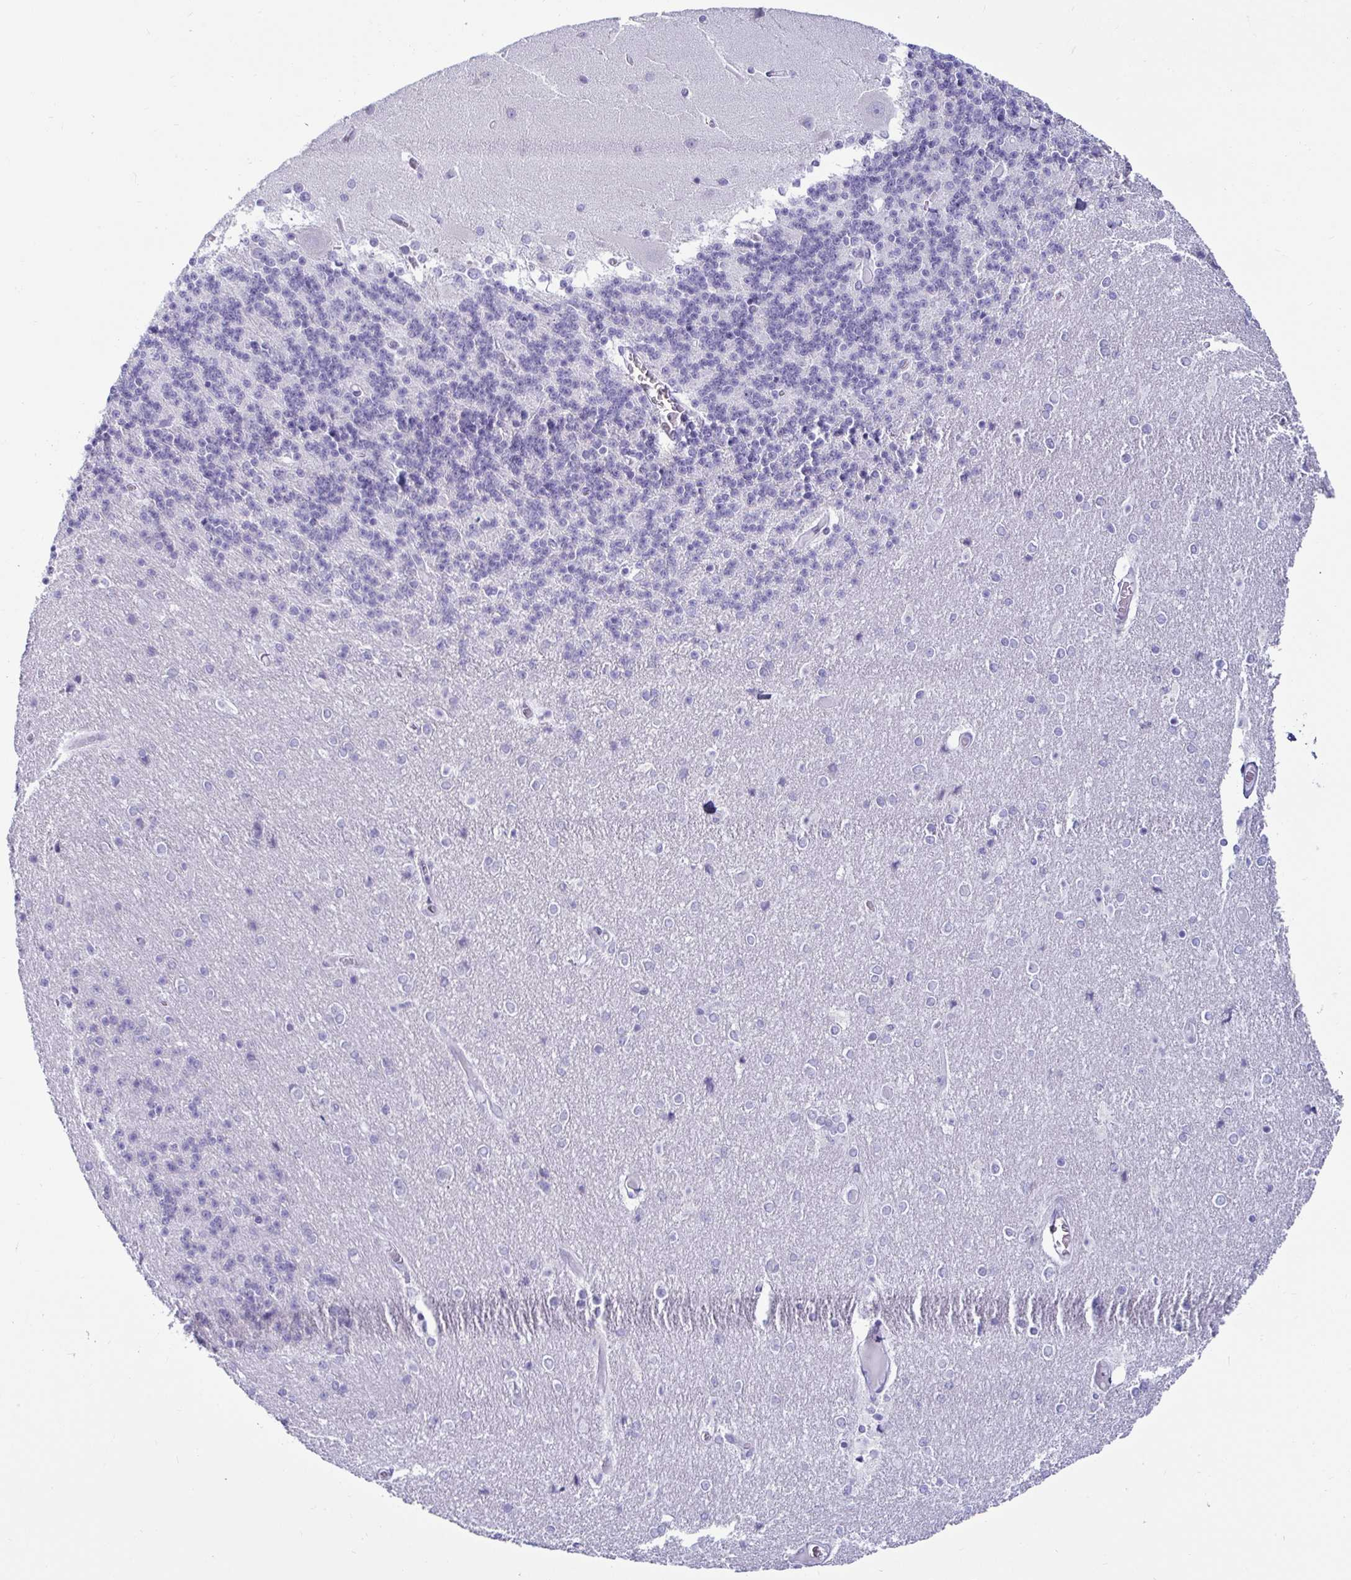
{"staining": {"intensity": "negative", "quantity": "none", "location": "none"}, "tissue": "cerebellum", "cell_type": "Cells in granular layer", "image_type": "normal", "snomed": [{"axis": "morphology", "description": "Normal tissue, NOS"}, {"axis": "topography", "description": "Cerebellum"}], "caption": "Image shows no significant protein staining in cells in granular layer of unremarkable cerebellum. The staining was performed using DAB to visualize the protein expression in brown, while the nuclei were stained in blue with hematoxylin (Magnification: 20x).", "gene": "TFPI2", "patient": {"sex": "female", "age": 54}}